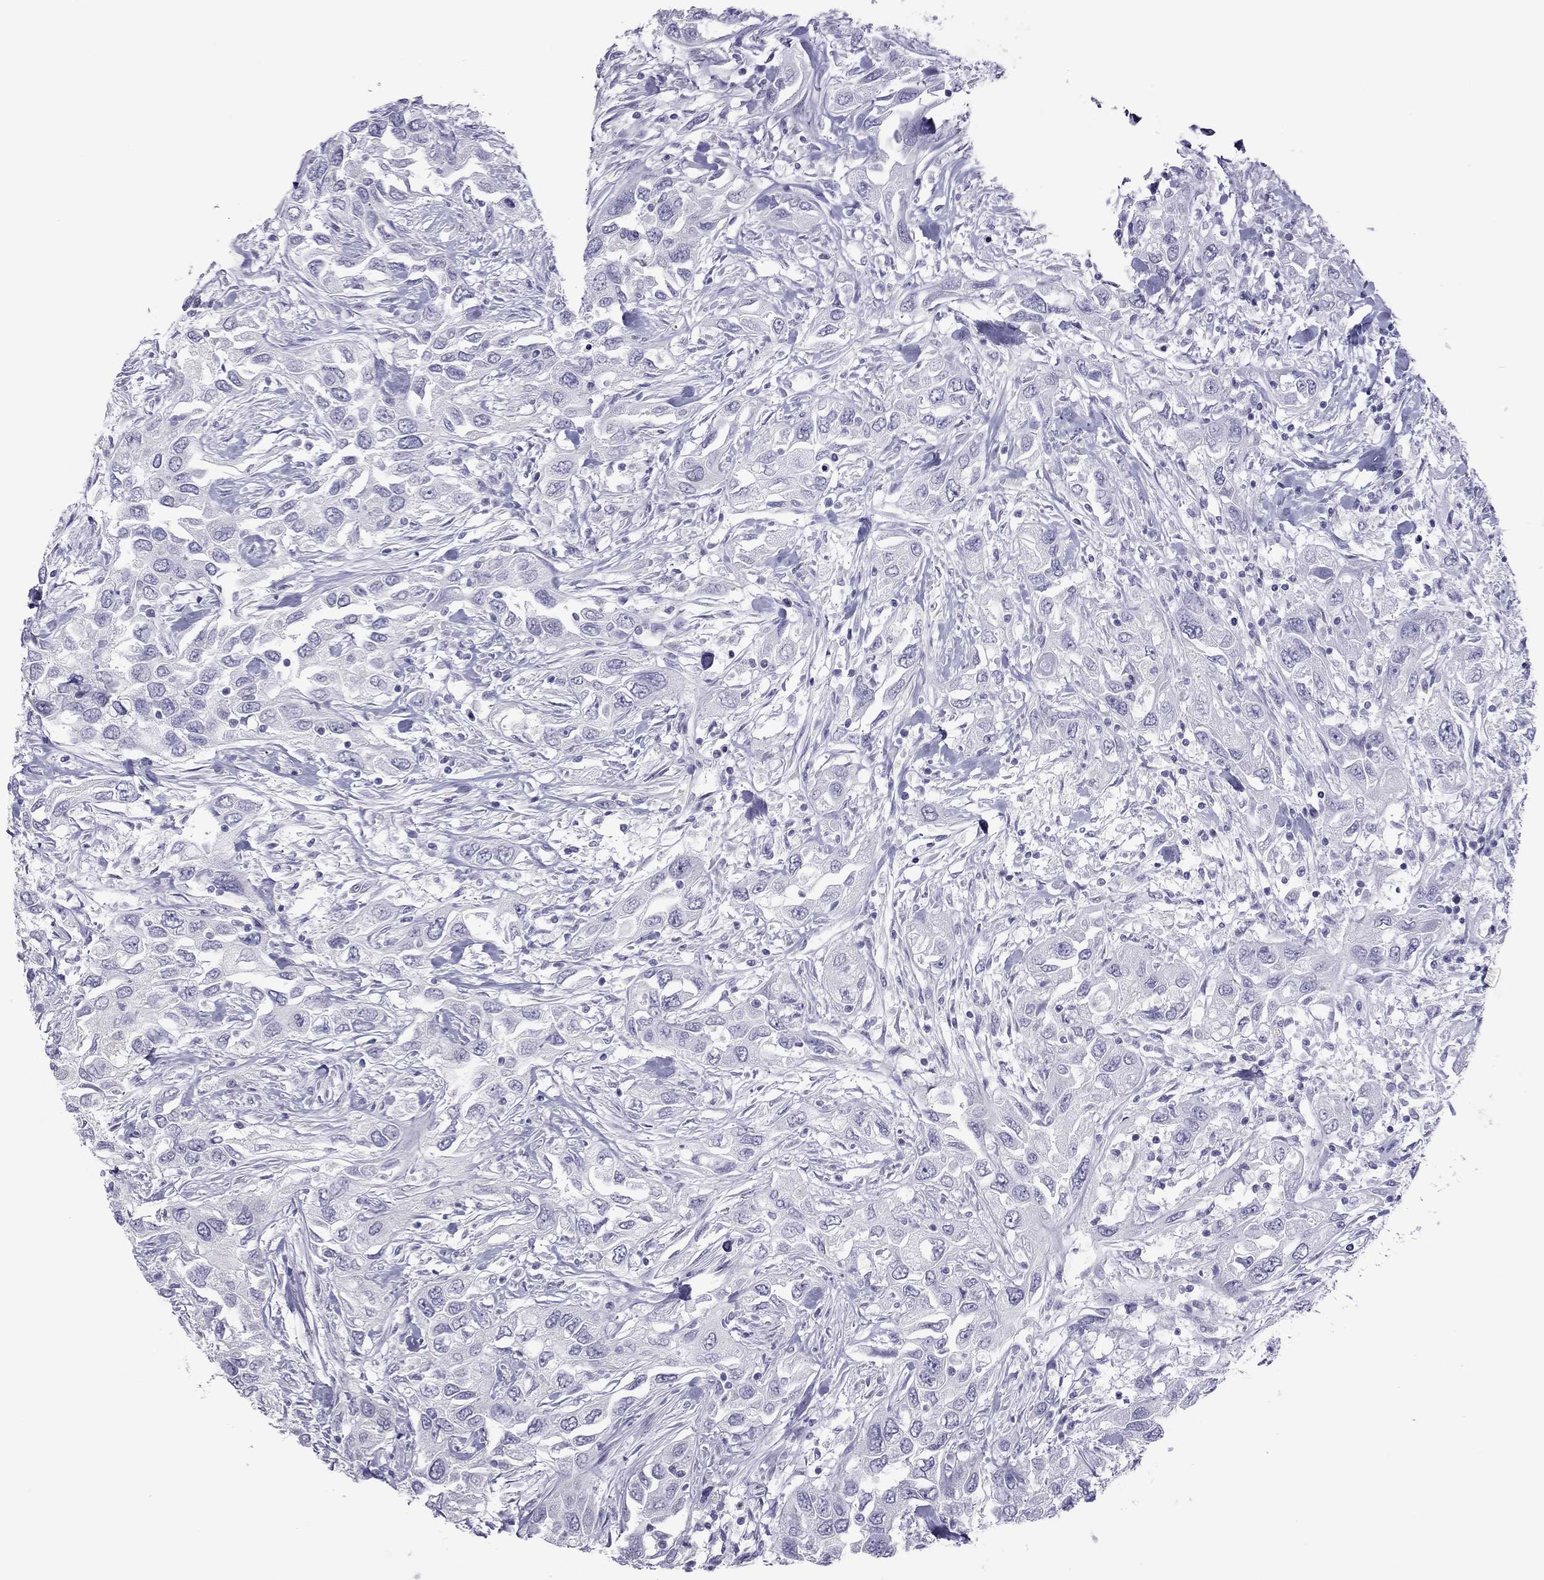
{"staining": {"intensity": "negative", "quantity": "none", "location": "none"}, "tissue": "urothelial cancer", "cell_type": "Tumor cells", "image_type": "cancer", "snomed": [{"axis": "morphology", "description": "Urothelial carcinoma, High grade"}, {"axis": "topography", "description": "Urinary bladder"}], "caption": "Protein analysis of urothelial cancer demonstrates no significant staining in tumor cells.", "gene": "TEX14", "patient": {"sex": "male", "age": 76}}